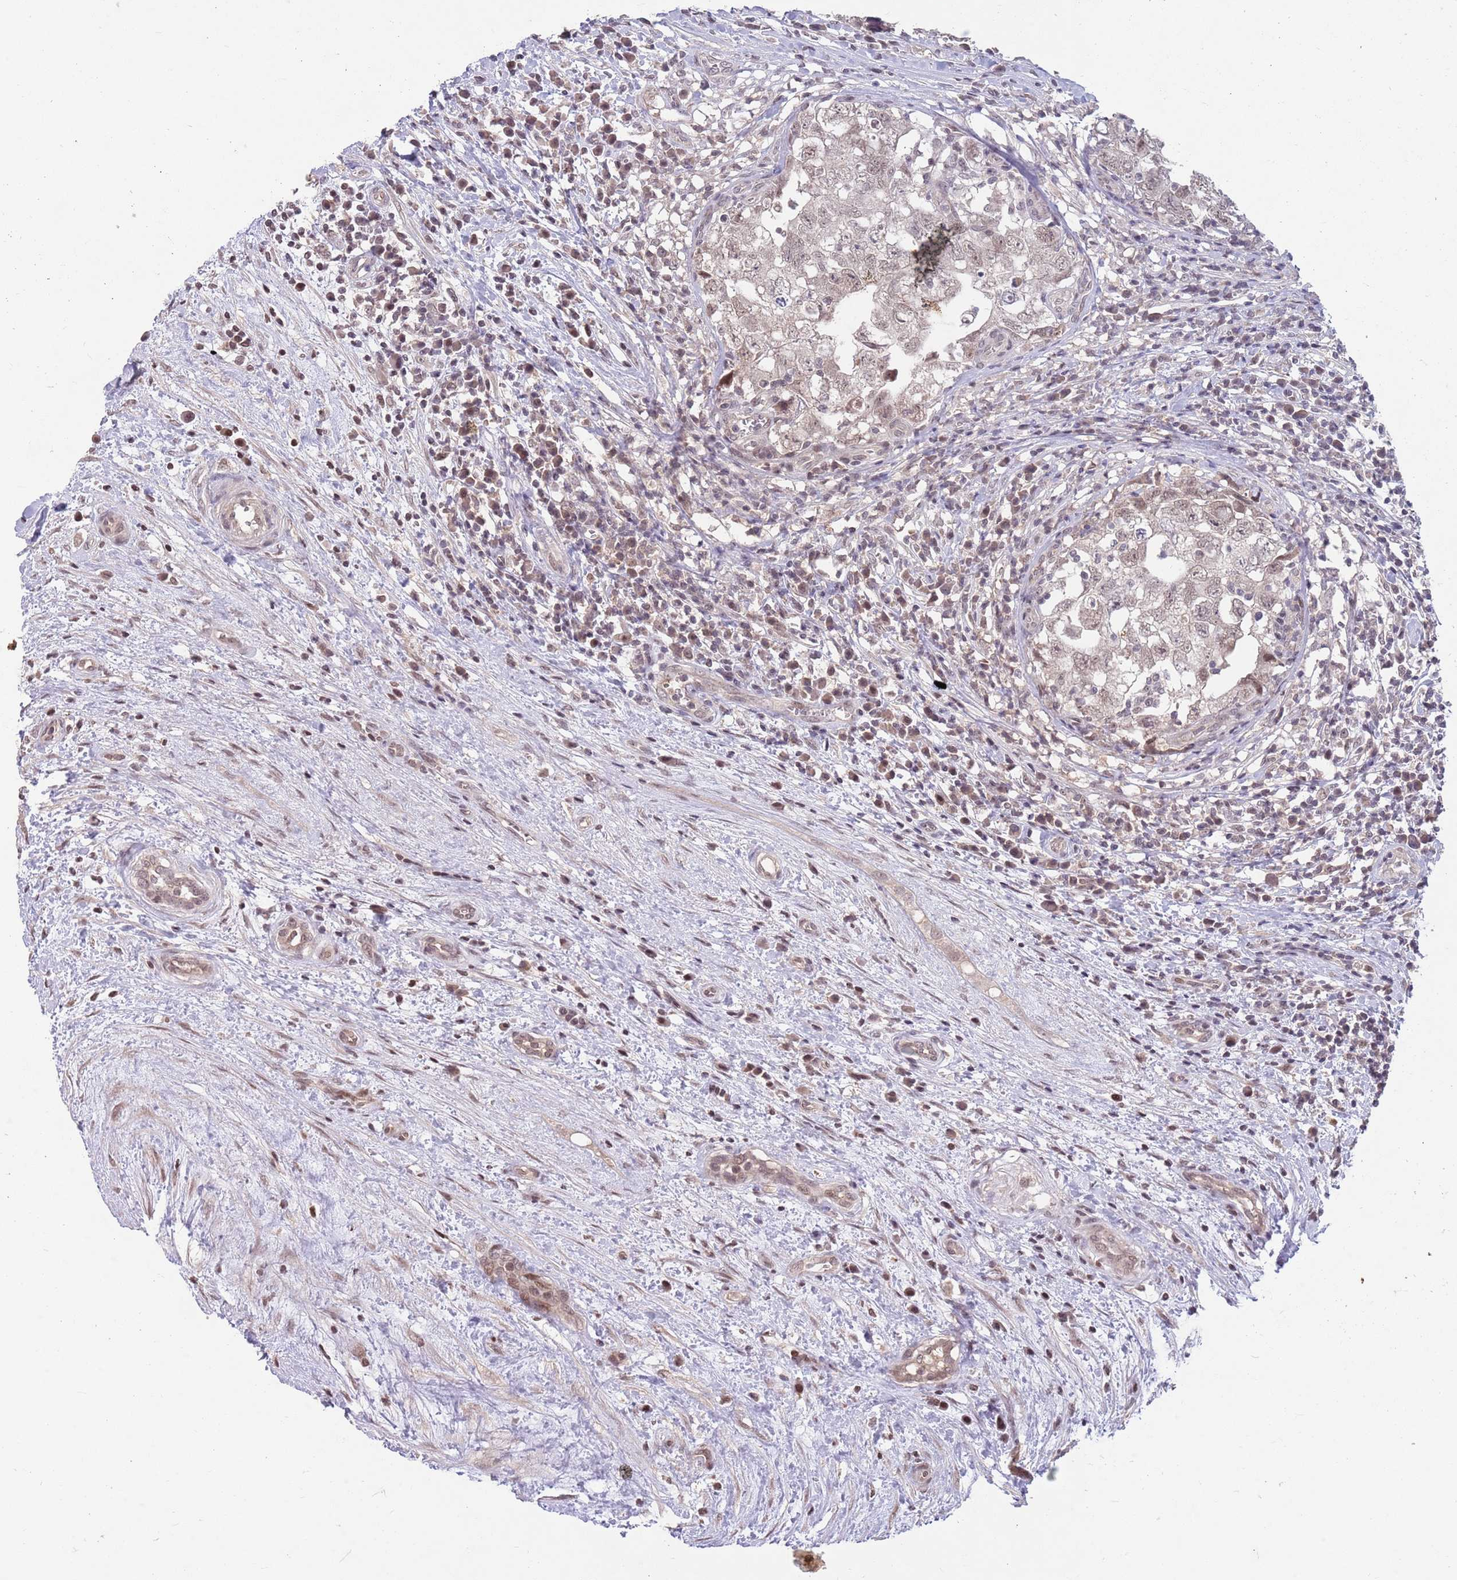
{"staining": {"intensity": "weak", "quantity": ">75%", "location": "nuclear"}, "tissue": "testis cancer", "cell_type": "Tumor cells", "image_type": "cancer", "snomed": [{"axis": "morphology", "description": "Seminoma, NOS"}, {"axis": "morphology", "description": "Carcinoma, Embryonal, NOS"}, {"axis": "topography", "description": "Testis"}], "caption": "Immunohistochemical staining of testis seminoma displays low levels of weak nuclear protein expression in about >75% of tumor cells.", "gene": "MEI1", "patient": {"sex": "male", "age": 29}}